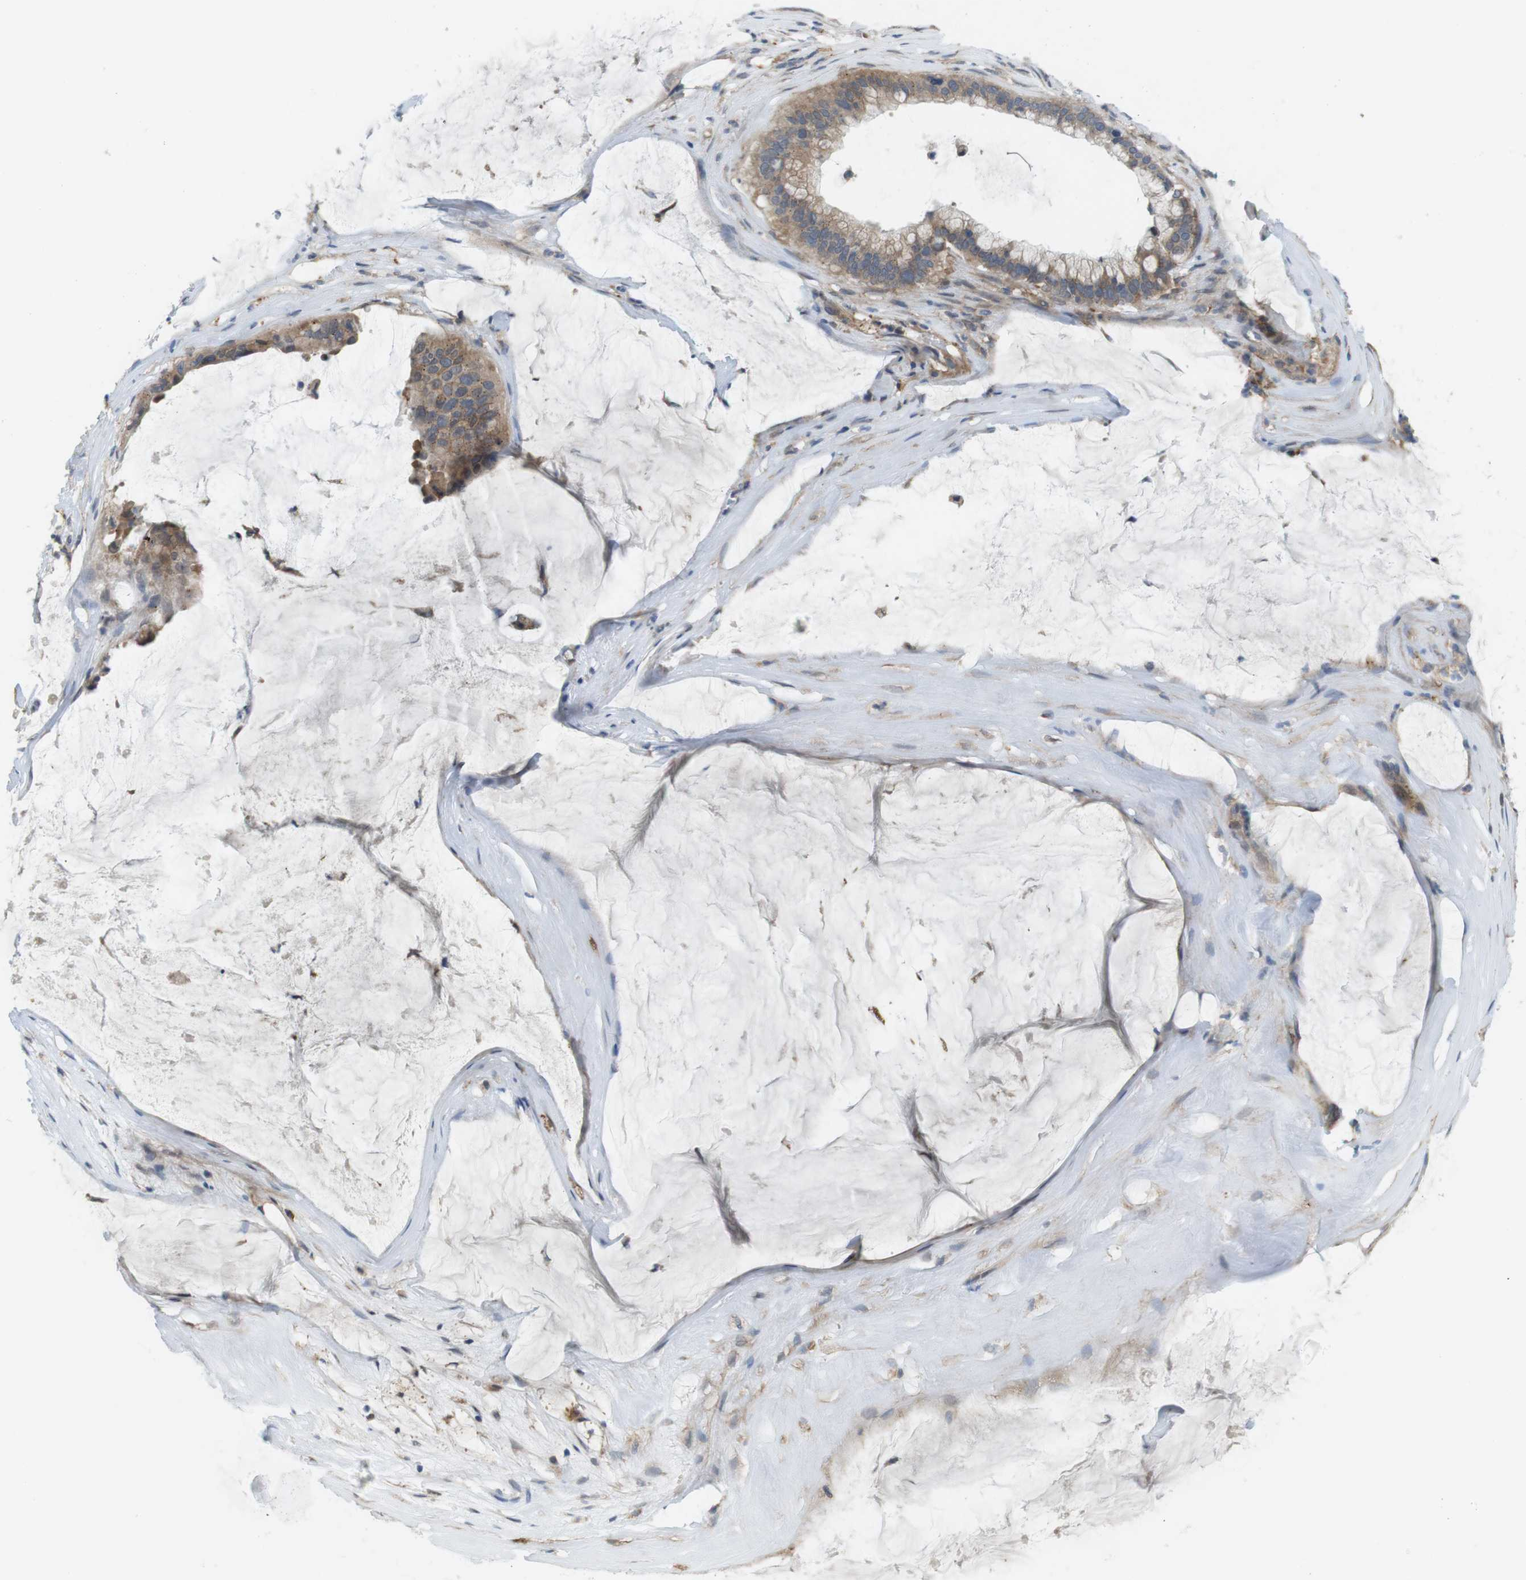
{"staining": {"intensity": "moderate", "quantity": ">75%", "location": "cytoplasmic/membranous"}, "tissue": "pancreatic cancer", "cell_type": "Tumor cells", "image_type": "cancer", "snomed": [{"axis": "morphology", "description": "Adenocarcinoma, NOS"}, {"axis": "topography", "description": "Pancreas"}], "caption": "Pancreatic adenocarcinoma tissue demonstrates moderate cytoplasmic/membranous expression in about >75% of tumor cells", "gene": "DDAH2", "patient": {"sex": "male", "age": 41}}